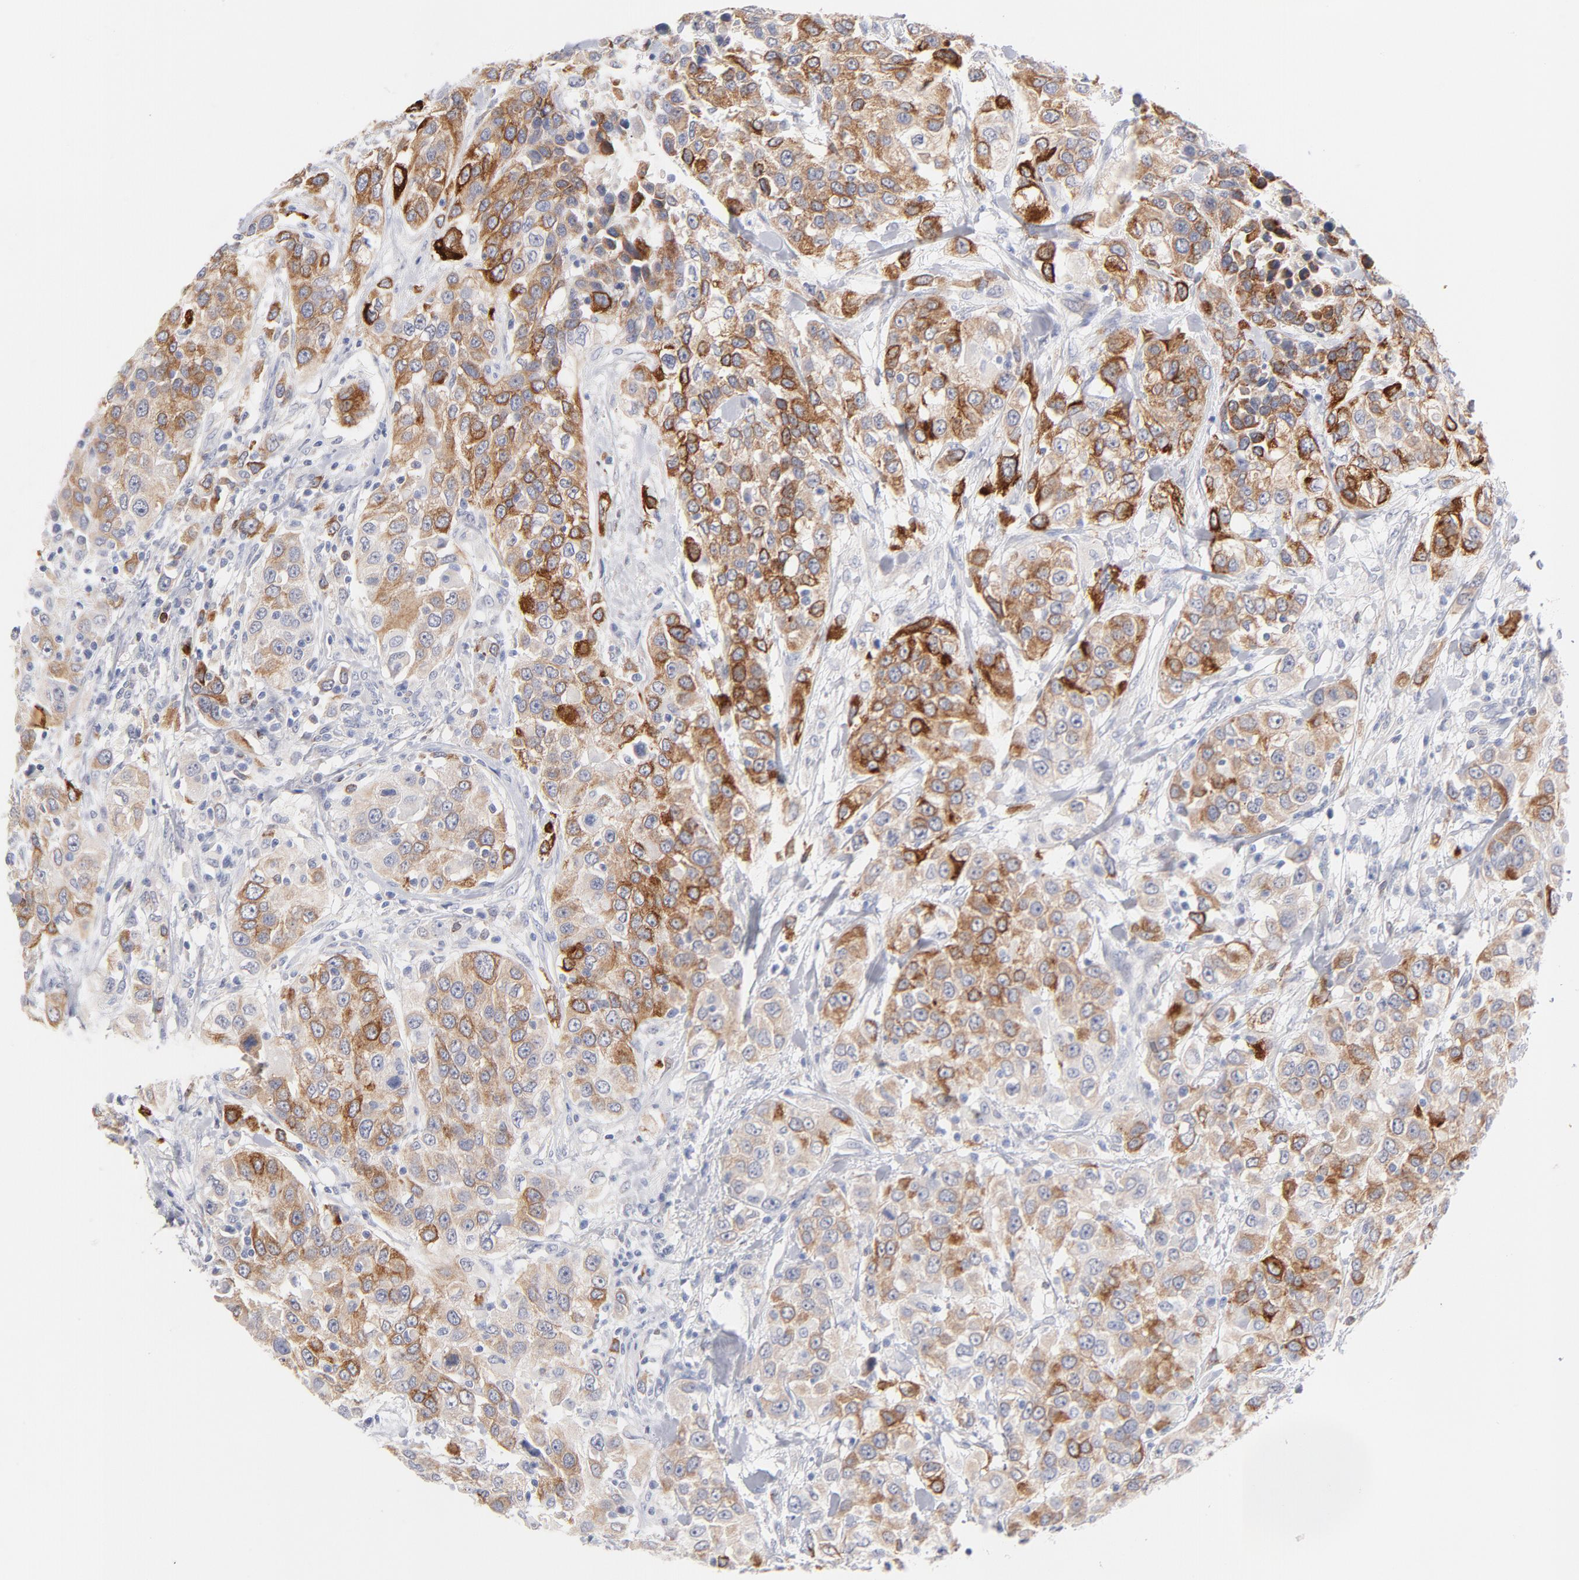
{"staining": {"intensity": "strong", "quantity": "25%-75%", "location": "cytoplasmic/membranous"}, "tissue": "urothelial cancer", "cell_type": "Tumor cells", "image_type": "cancer", "snomed": [{"axis": "morphology", "description": "Urothelial carcinoma, High grade"}, {"axis": "topography", "description": "Urinary bladder"}], "caption": "A micrograph of human urothelial cancer stained for a protein shows strong cytoplasmic/membranous brown staining in tumor cells.", "gene": "MID1", "patient": {"sex": "female", "age": 80}}